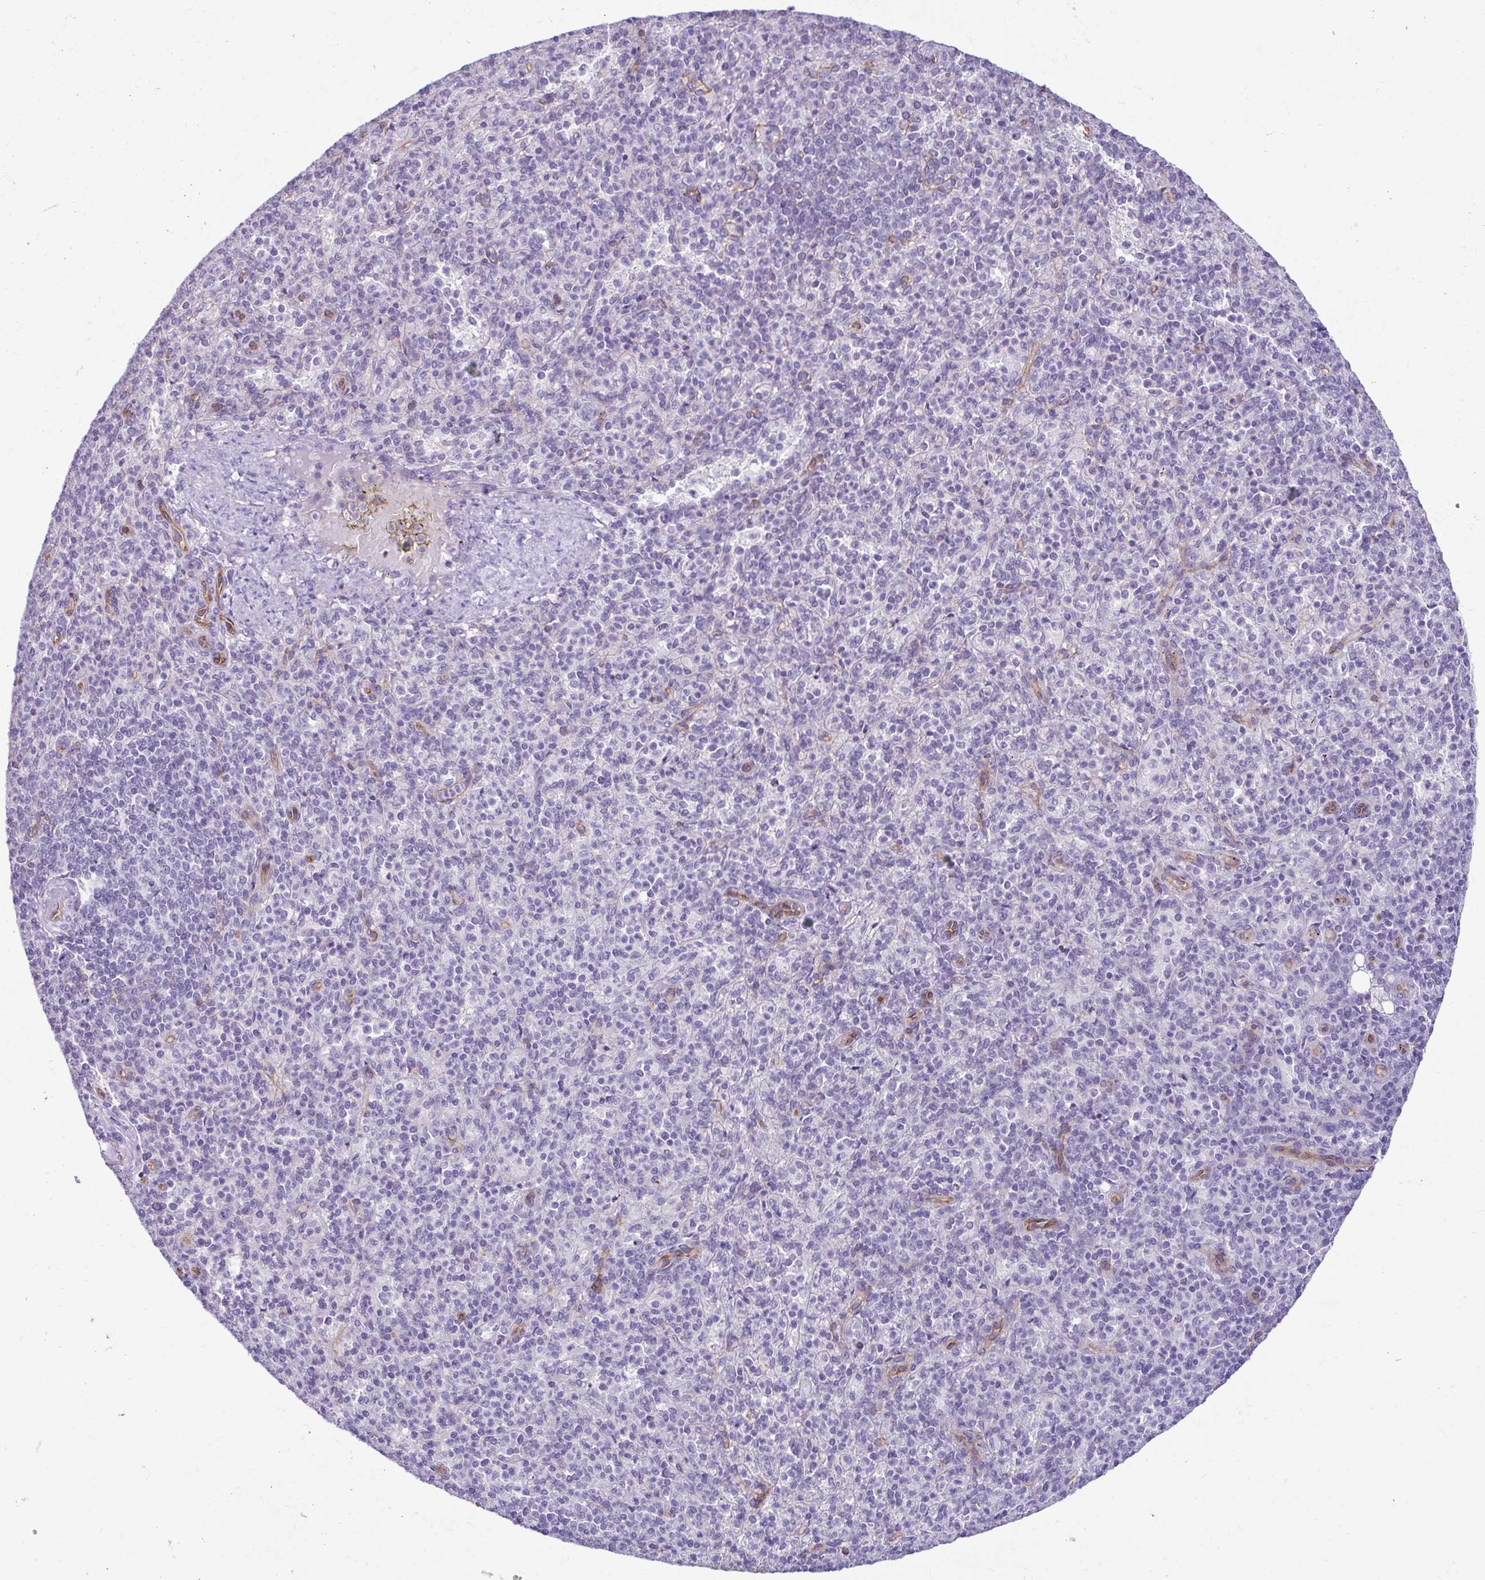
{"staining": {"intensity": "negative", "quantity": "none", "location": "none"}, "tissue": "spleen", "cell_type": "Cells in red pulp", "image_type": "normal", "snomed": [{"axis": "morphology", "description": "Normal tissue, NOS"}, {"axis": "topography", "description": "Spleen"}], "caption": "This is an IHC micrograph of normal spleen. There is no expression in cells in red pulp.", "gene": "CASP14", "patient": {"sex": "female", "age": 74}}